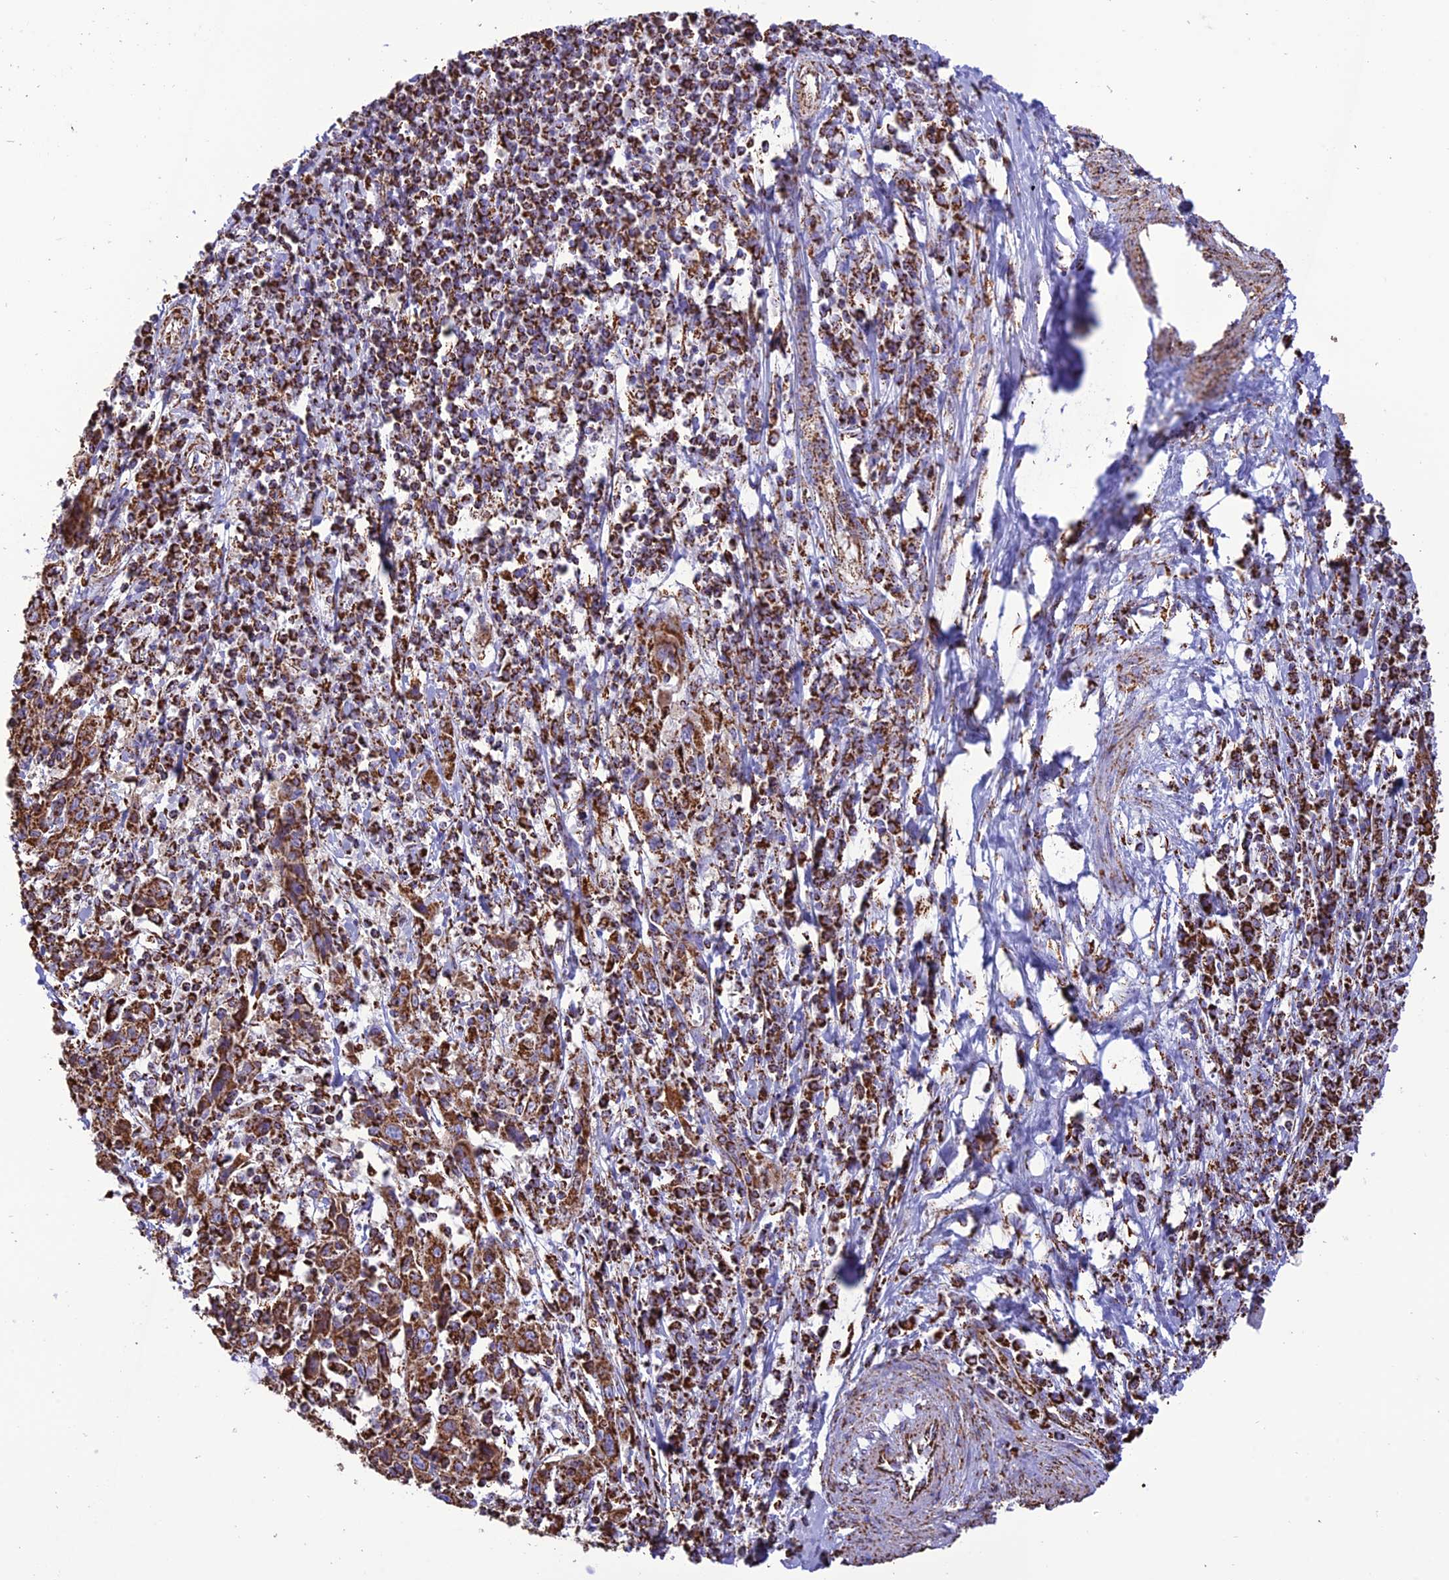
{"staining": {"intensity": "strong", "quantity": ">75%", "location": "cytoplasmic/membranous"}, "tissue": "cervical cancer", "cell_type": "Tumor cells", "image_type": "cancer", "snomed": [{"axis": "morphology", "description": "Squamous cell carcinoma, NOS"}, {"axis": "topography", "description": "Cervix"}], "caption": "Strong cytoplasmic/membranous protein staining is identified in about >75% of tumor cells in squamous cell carcinoma (cervical).", "gene": "NDUFAF1", "patient": {"sex": "female", "age": 46}}